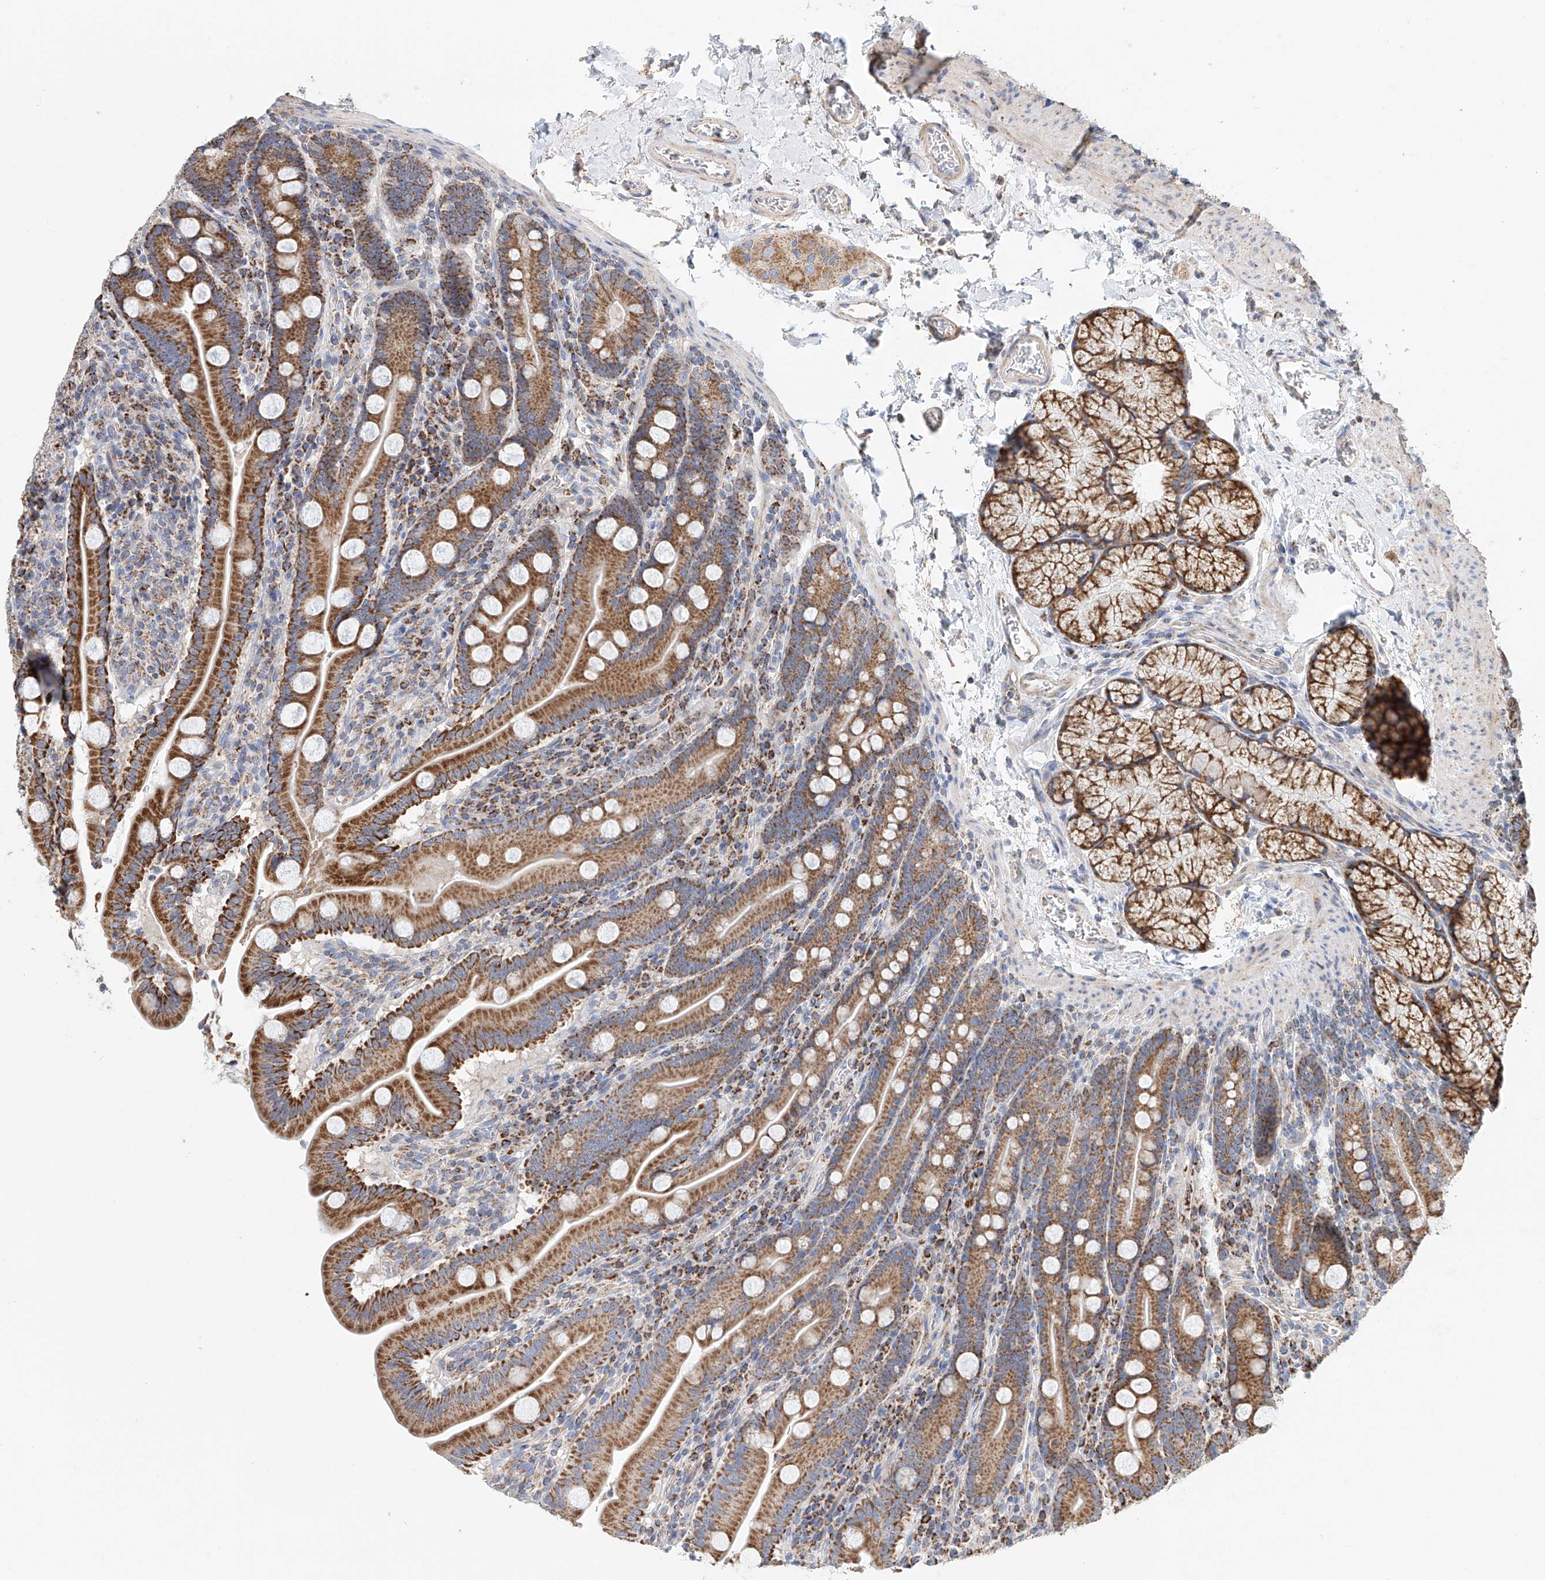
{"staining": {"intensity": "strong", "quantity": ">75%", "location": "cytoplasmic/membranous"}, "tissue": "duodenum", "cell_type": "Glandular cells", "image_type": "normal", "snomed": [{"axis": "morphology", "description": "Normal tissue, NOS"}, {"axis": "topography", "description": "Duodenum"}], "caption": "Protein expression analysis of unremarkable duodenum shows strong cytoplasmic/membranous positivity in approximately >75% of glandular cells. The staining is performed using DAB (3,3'-diaminobenzidine) brown chromogen to label protein expression. The nuclei are counter-stained blue using hematoxylin.", "gene": "MCL1", "patient": {"sex": "male", "age": 35}}